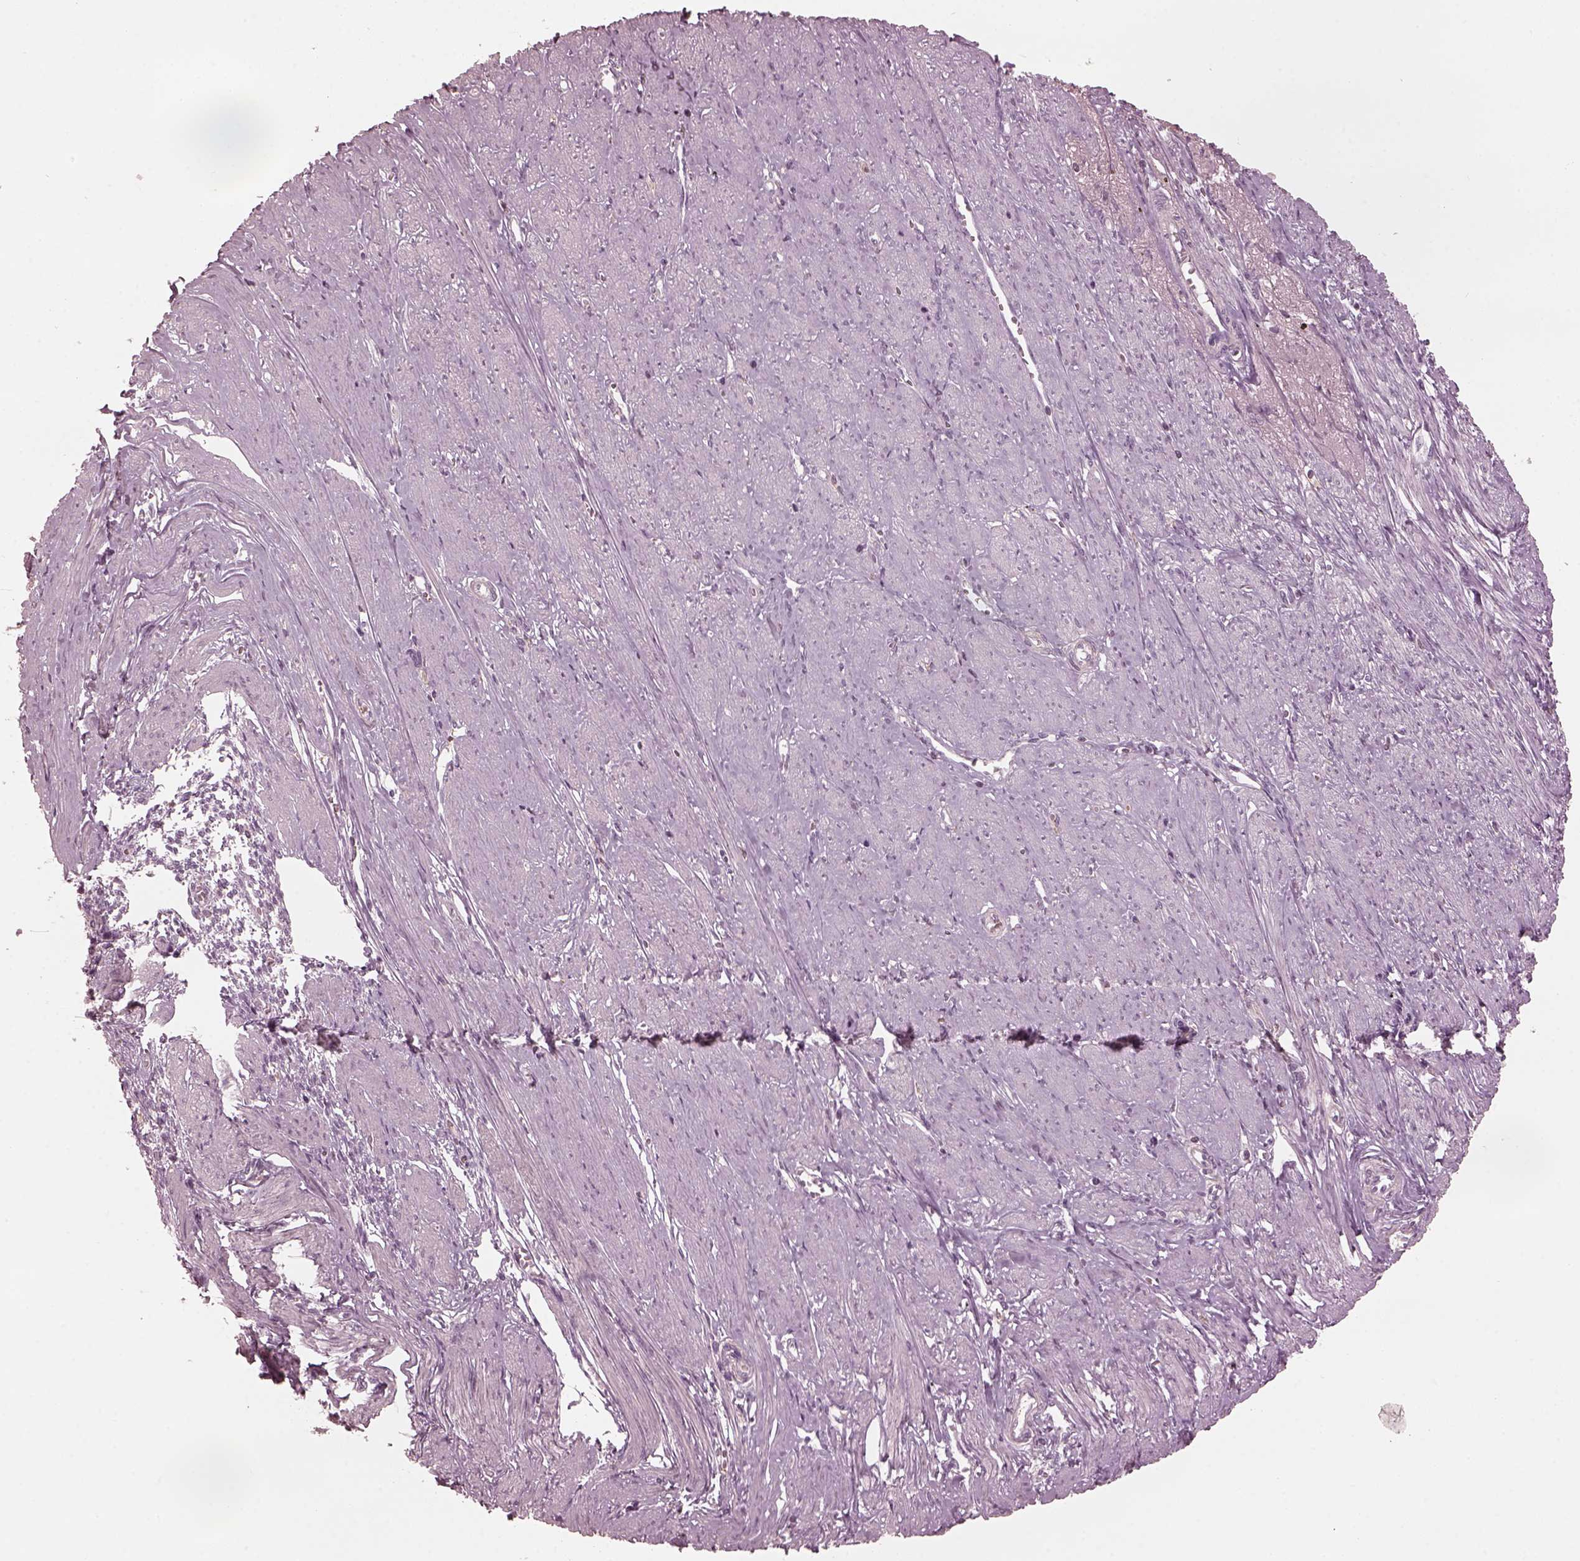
{"staining": {"intensity": "negative", "quantity": "none", "location": "none"}, "tissue": "endometrium", "cell_type": "Cells in endometrial stroma", "image_type": "normal", "snomed": [{"axis": "morphology", "description": "Normal tissue, NOS"}, {"axis": "topography", "description": "Endometrium"}], "caption": "This histopathology image is of normal endometrium stained with immunohistochemistry to label a protein in brown with the nuclei are counter-stained blue. There is no positivity in cells in endometrial stroma. (DAB IHC visualized using brightfield microscopy, high magnification).", "gene": "PSTPIP2", "patient": {"sex": "female", "age": 37}}